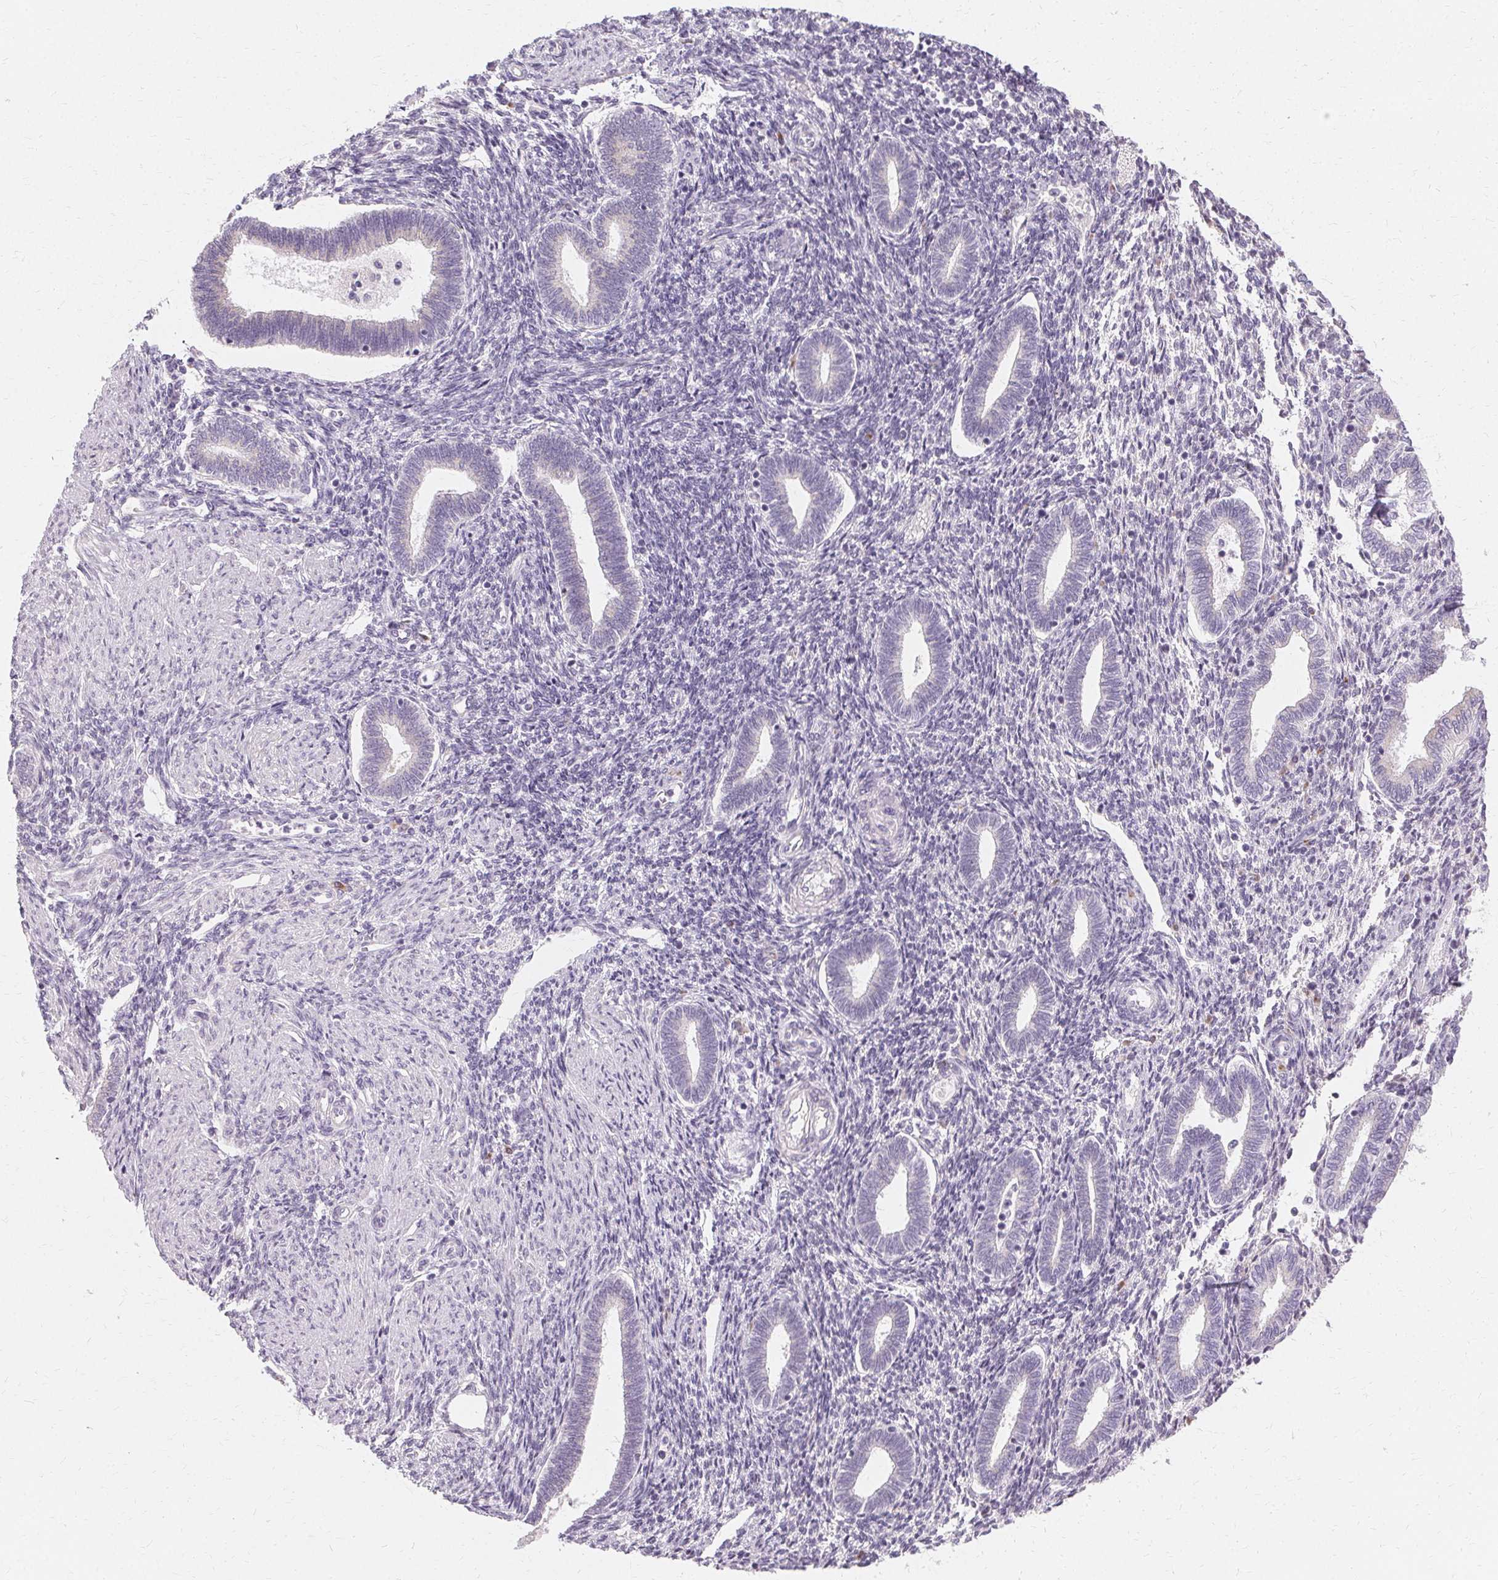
{"staining": {"intensity": "negative", "quantity": "none", "location": "none"}, "tissue": "endometrium", "cell_type": "Cells in endometrial stroma", "image_type": "normal", "snomed": [{"axis": "morphology", "description": "Normal tissue, NOS"}, {"axis": "topography", "description": "Endometrium"}], "caption": "Protein analysis of unremarkable endometrium displays no significant staining in cells in endometrial stroma.", "gene": "FCRL3", "patient": {"sex": "female", "age": 42}}